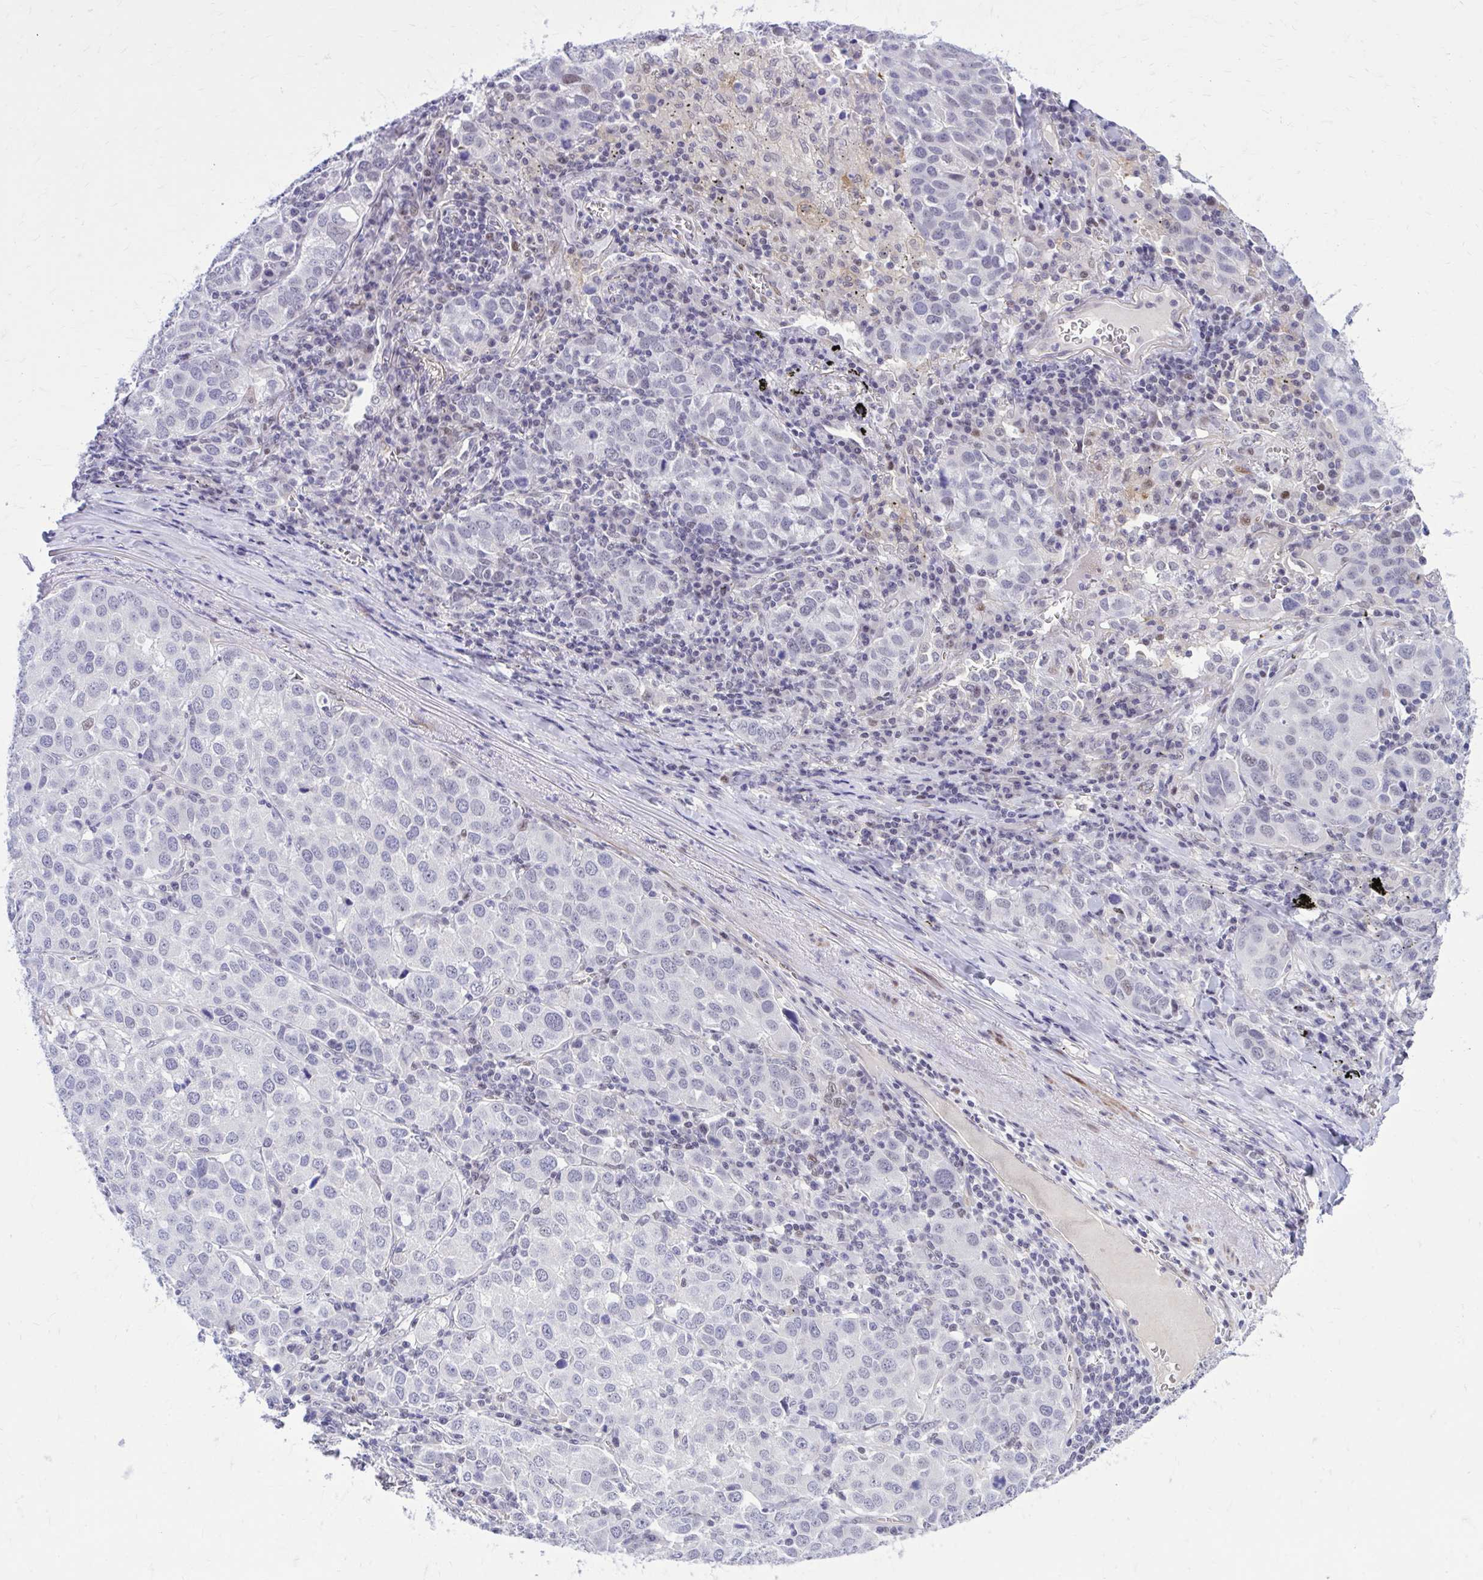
{"staining": {"intensity": "negative", "quantity": "none", "location": "none"}, "tissue": "lung cancer", "cell_type": "Tumor cells", "image_type": "cancer", "snomed": [{"axis": "morphology", "description": "Adenocarcinoma, NOS"}, {"axis": "morphology", "description": "Adenocarcinoma, metastatic, NOS"}, {"axis": "topography", "description": "Lymph node"}, {"axis": "topography", "description": "Lung"}], "caption": "IHC of human metastatic adenocarcinoma (lung) shows no expression in tumor cells. The staining was performed using DAB to visualize the protein expression in brown, while the nuclei were stained in blue with hematoxylin (Magnification: 20x).", "gene": "ZBTB25", "patient": {"sex": "female", "age": 65}}